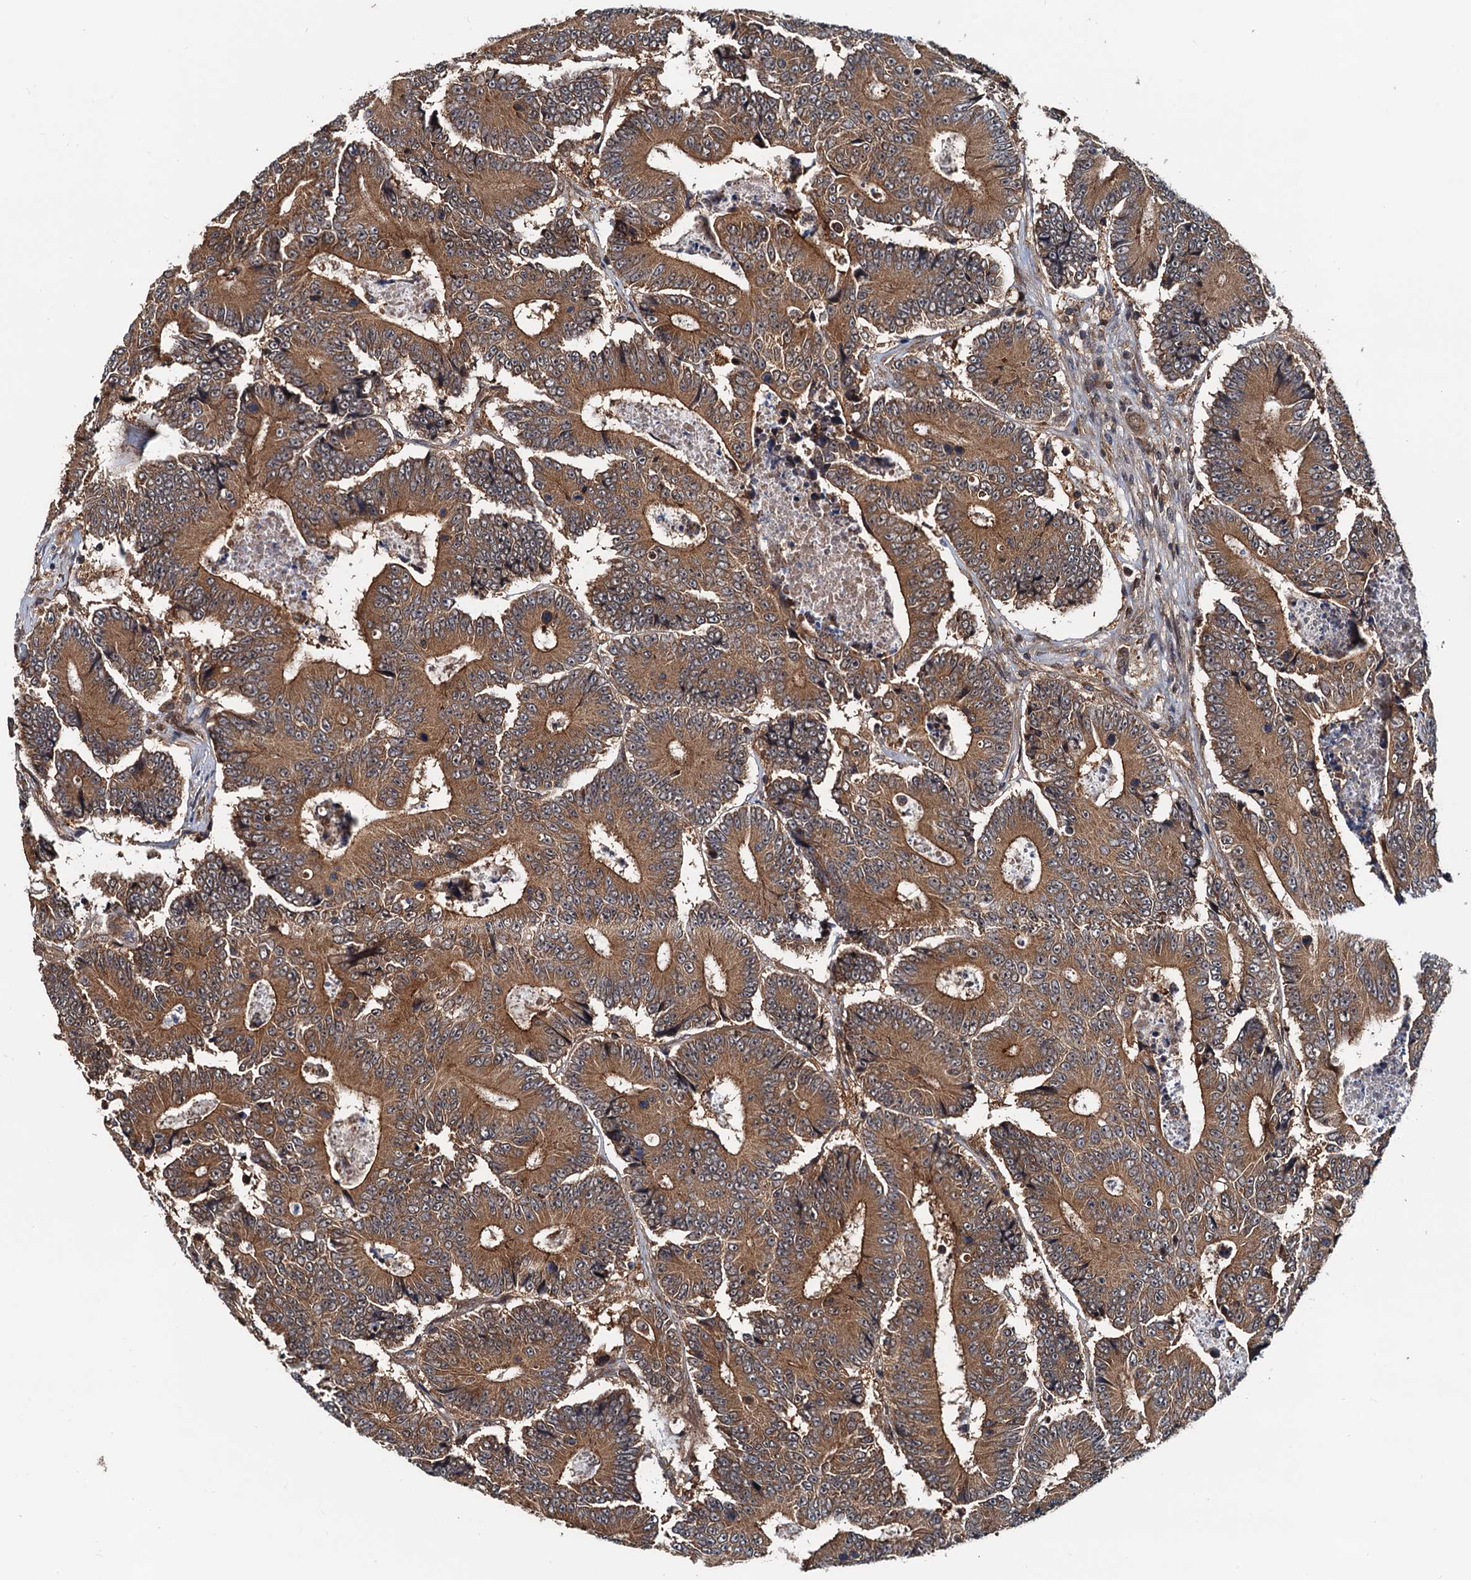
{"staining": {"intensity": "moderate", "quantity": ">75%", "location": "cytoplasmic/membranous"}, "tissue": "colorectal cancer", "cell_type": "Tumor cells", "image_type": "cancer", "snomed": [{"axis": "morphology", "description": "Adenocarcinoma, NOS"}, {"axis": "topography", "description": "Colon"}], "caption": "Moderate cytoplasmic/membranous expression is seen in approximately >75% of tumor cells in colorectal cancer (adenocarcinoma).", "gene": "AAGAB", "patient": {"sex": "male", "age": 83}}